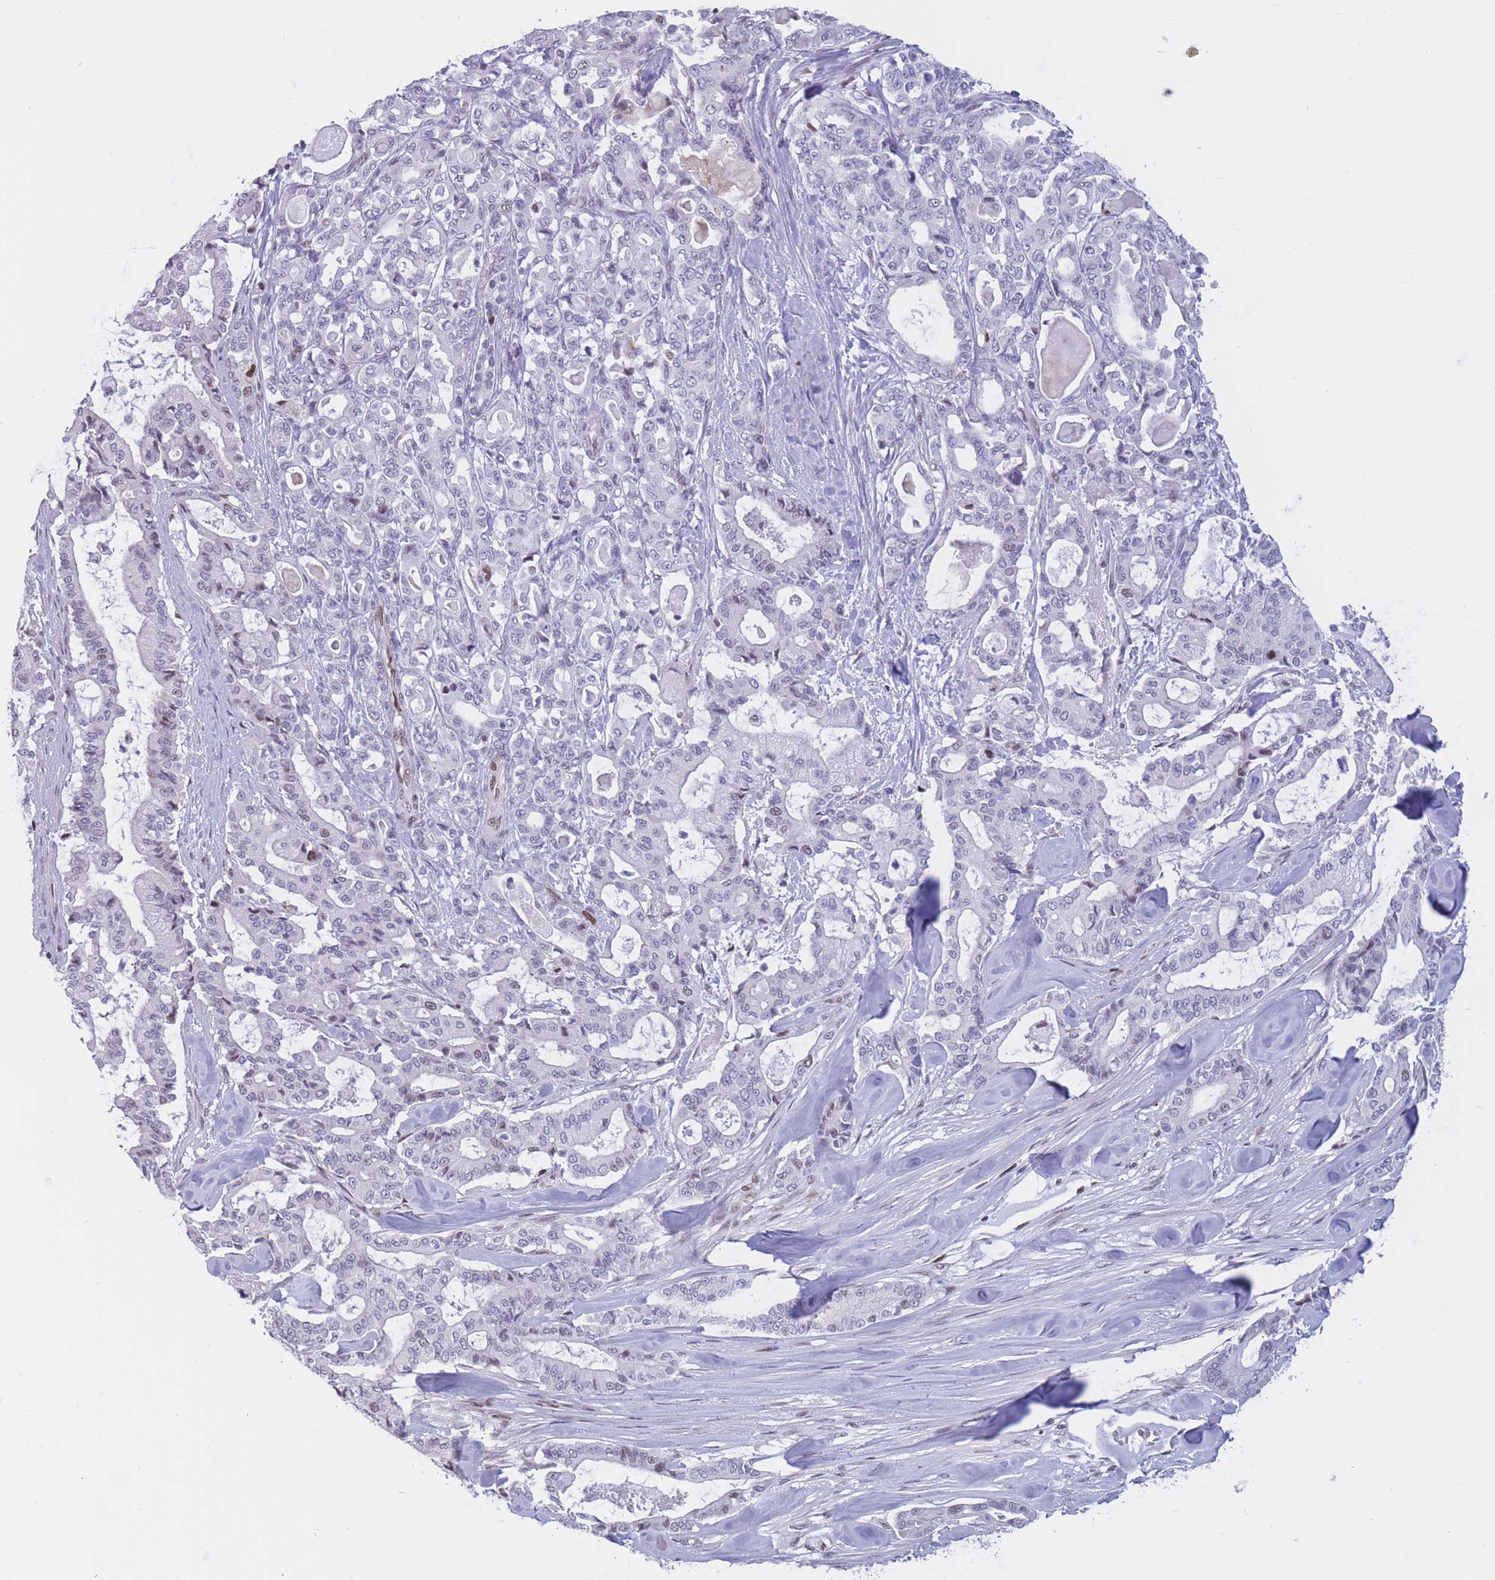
{"staining": {"intensity": "negative", "quantity": "none", "location": "none"}, "tissue": "pancreatic cancer", "cell_type": "Tumor cells", "image_type": "cancer", "snomed": [{"axis": "morphology", "description": "Adenocarcinoma, NOS"}, {"axis": "topography", "description": "Pancreas"}], "caption": "The histopathology image exhibits no significant positivity in tumor cells of adenocarcinoma (pancreatic).", "gene": "NASP", "patient": {"sex": "male", "age": 63}}